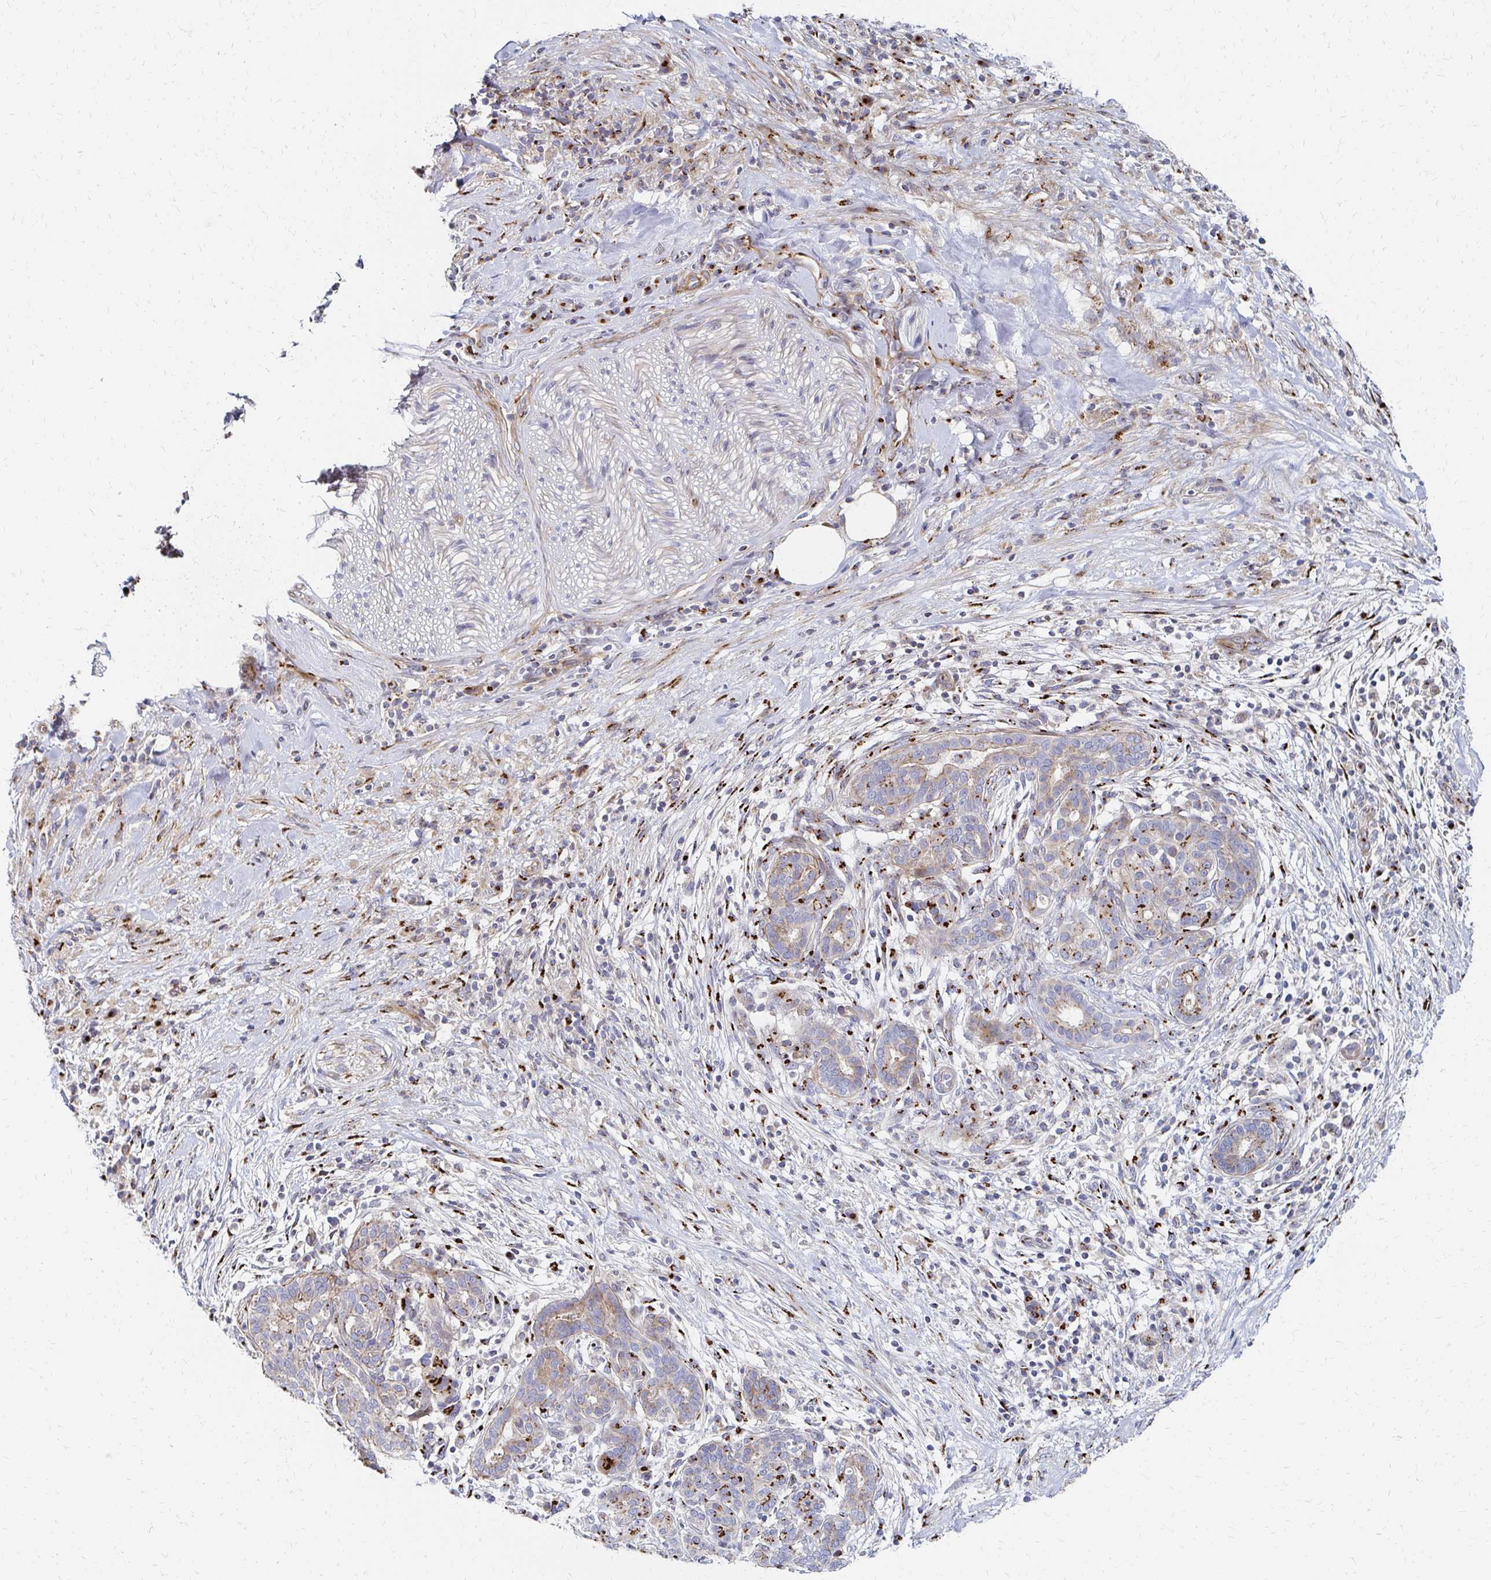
{"staining": {"intensity": "moderate", "quantity": "<25%", "location": "cytoplasmic/membranous"}, "tissue": "pancreatic cancer", "cell_type": "Tumor cells", "image_type": "cancer", "snomed": [{"axis": "morphology", "description": "Adenocarcinoma, NOS"}, {"axis": "topography", "description": "Pancreas"}], "caption": "Pancreatic cancer stained with DAB (3,3'-diaminobenzidine) IHC shows low levels of moderate cytoplasmic/membranous staining in approximately <25% of tumor cells.", "gene": "MAN1A1", "patient": {"sex": "male", "age": 44}}